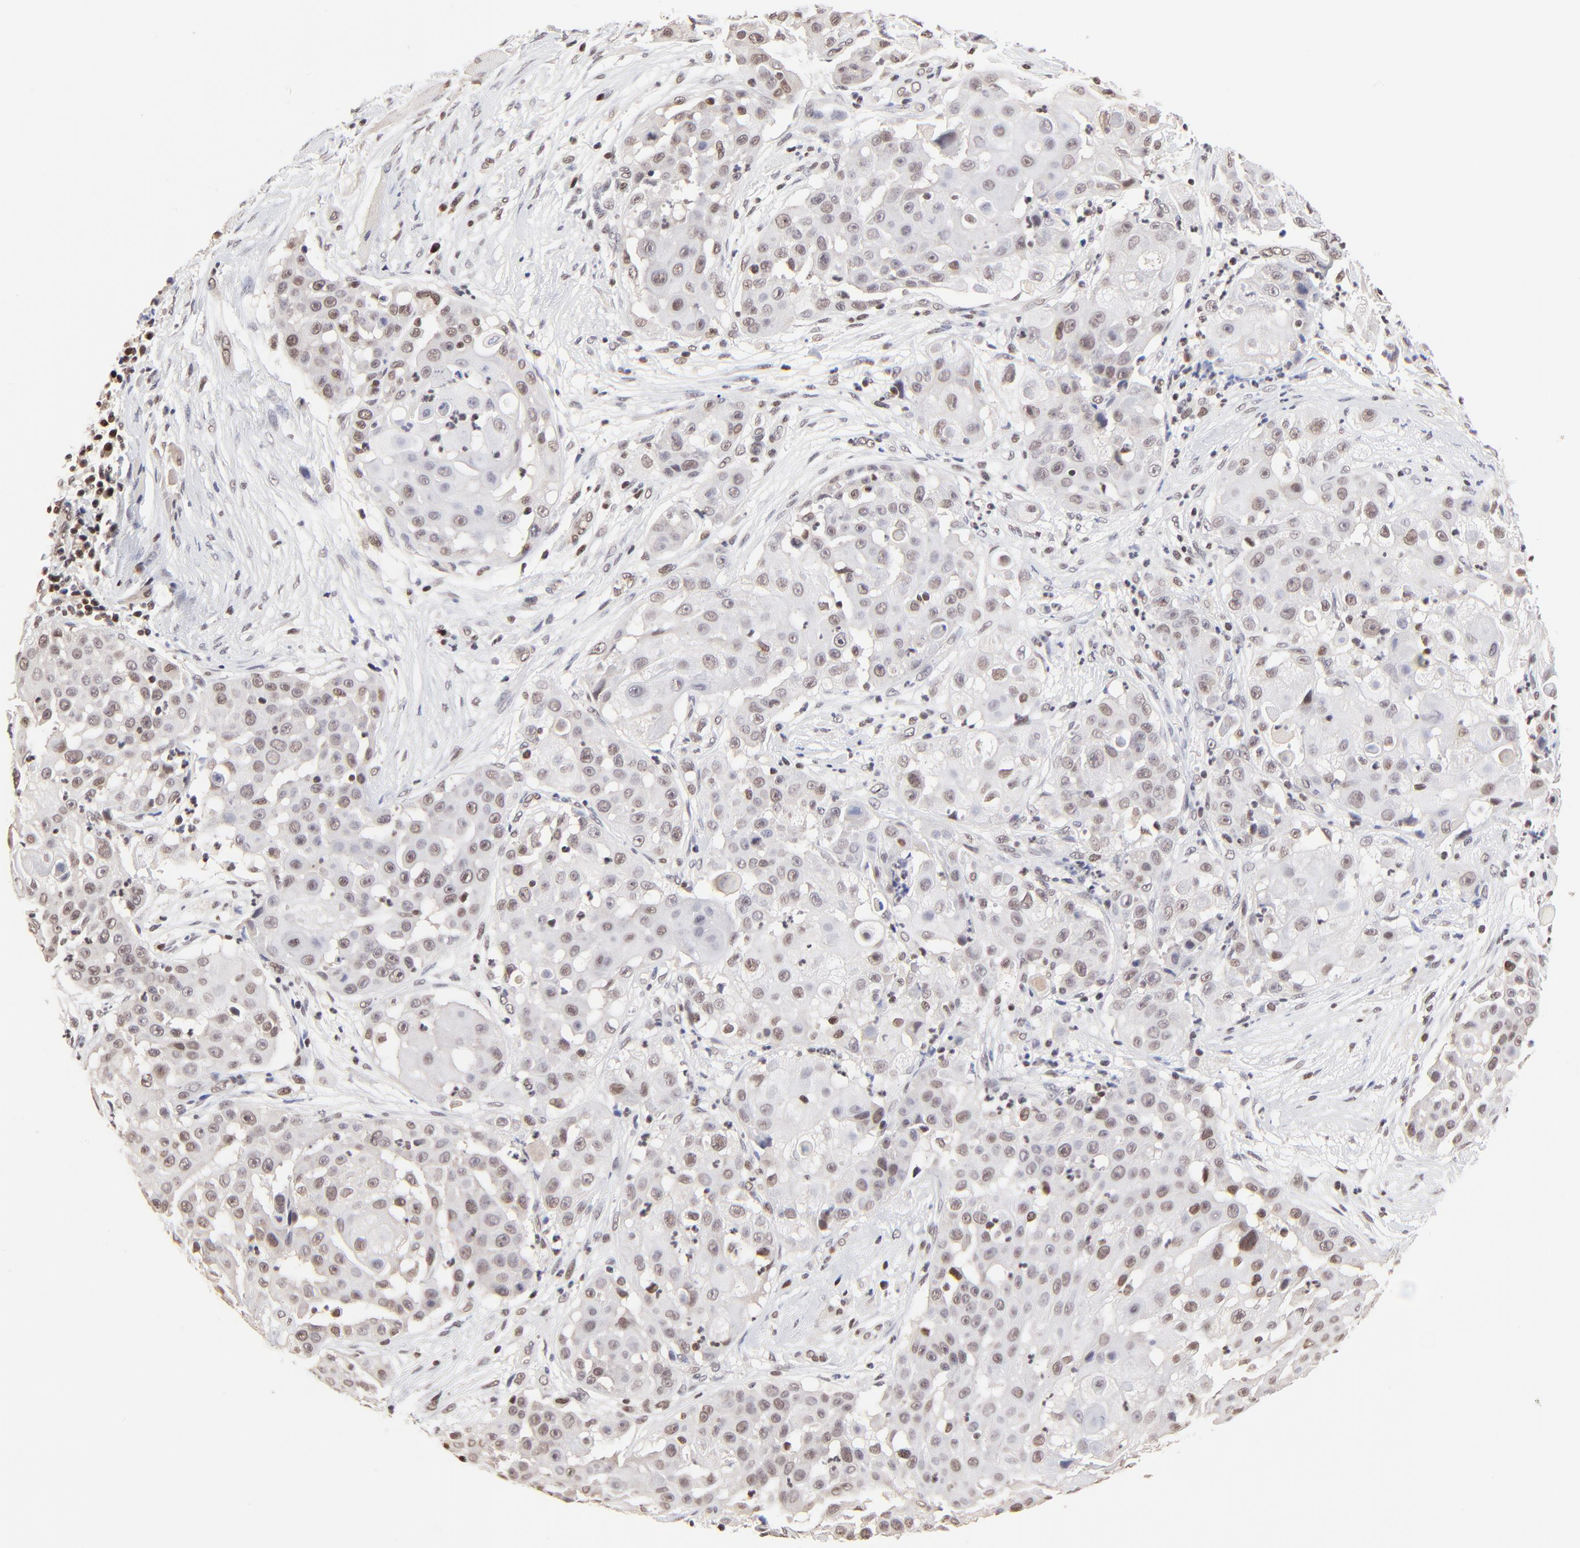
{"staining": {"intensity": "weak", "quantity": "25%-75%", "location": "nuclear"}, "tissue": "skin cancer", "cell_type": "Tumor cells", "image_type": "cancer", "snomed": [{"axis": "morphology", "description": "Squamous cell carcinoma, NOS"}, {"axis": "topography", "description": "Skin"}], "caption": "Weak nuclear positivity for a protein is identified in about 25%-75% of tumor cells of skin cancer using immunohistochemistry.", "gene": "DSN1", "patient": {"sex": "female", "age": 57}}